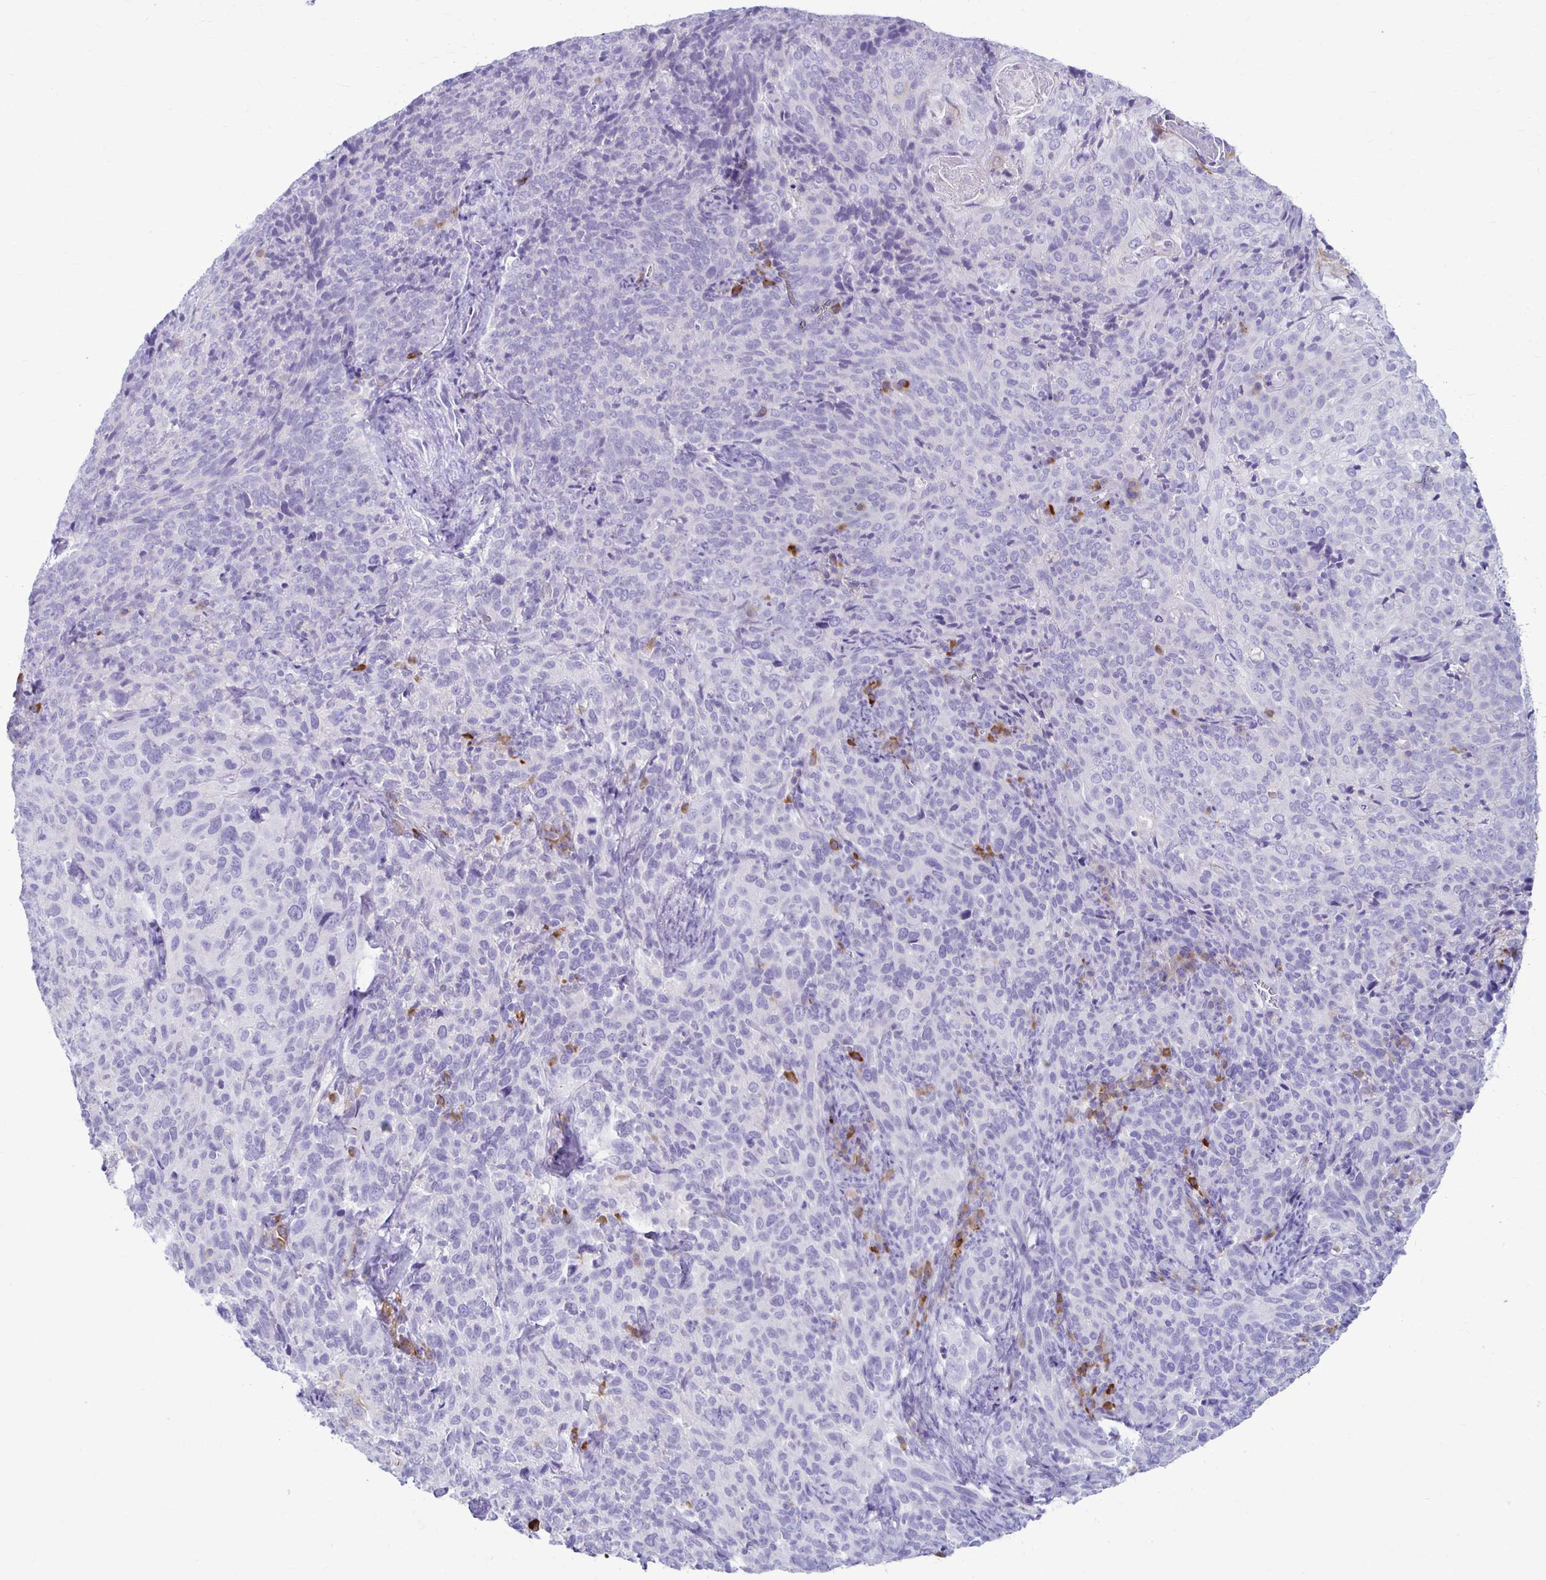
{"staining": {"intensity": "negative", "quantity": "none", "location": "none"}, "tissue": "cervical cancer", "cell_type": "Tumor cells", "image_type": "cancer", "snomed": [{"axis": "morphology", "description": "Squamous cell carcinoma, NOS"}, {"axis": "topography", "description": "Cervix"}], "caption": "Tumor cells show no significant protein expression in cervical cancer.", "gene": "FNTB", "patient": {"sex": "female", "age": 51}}